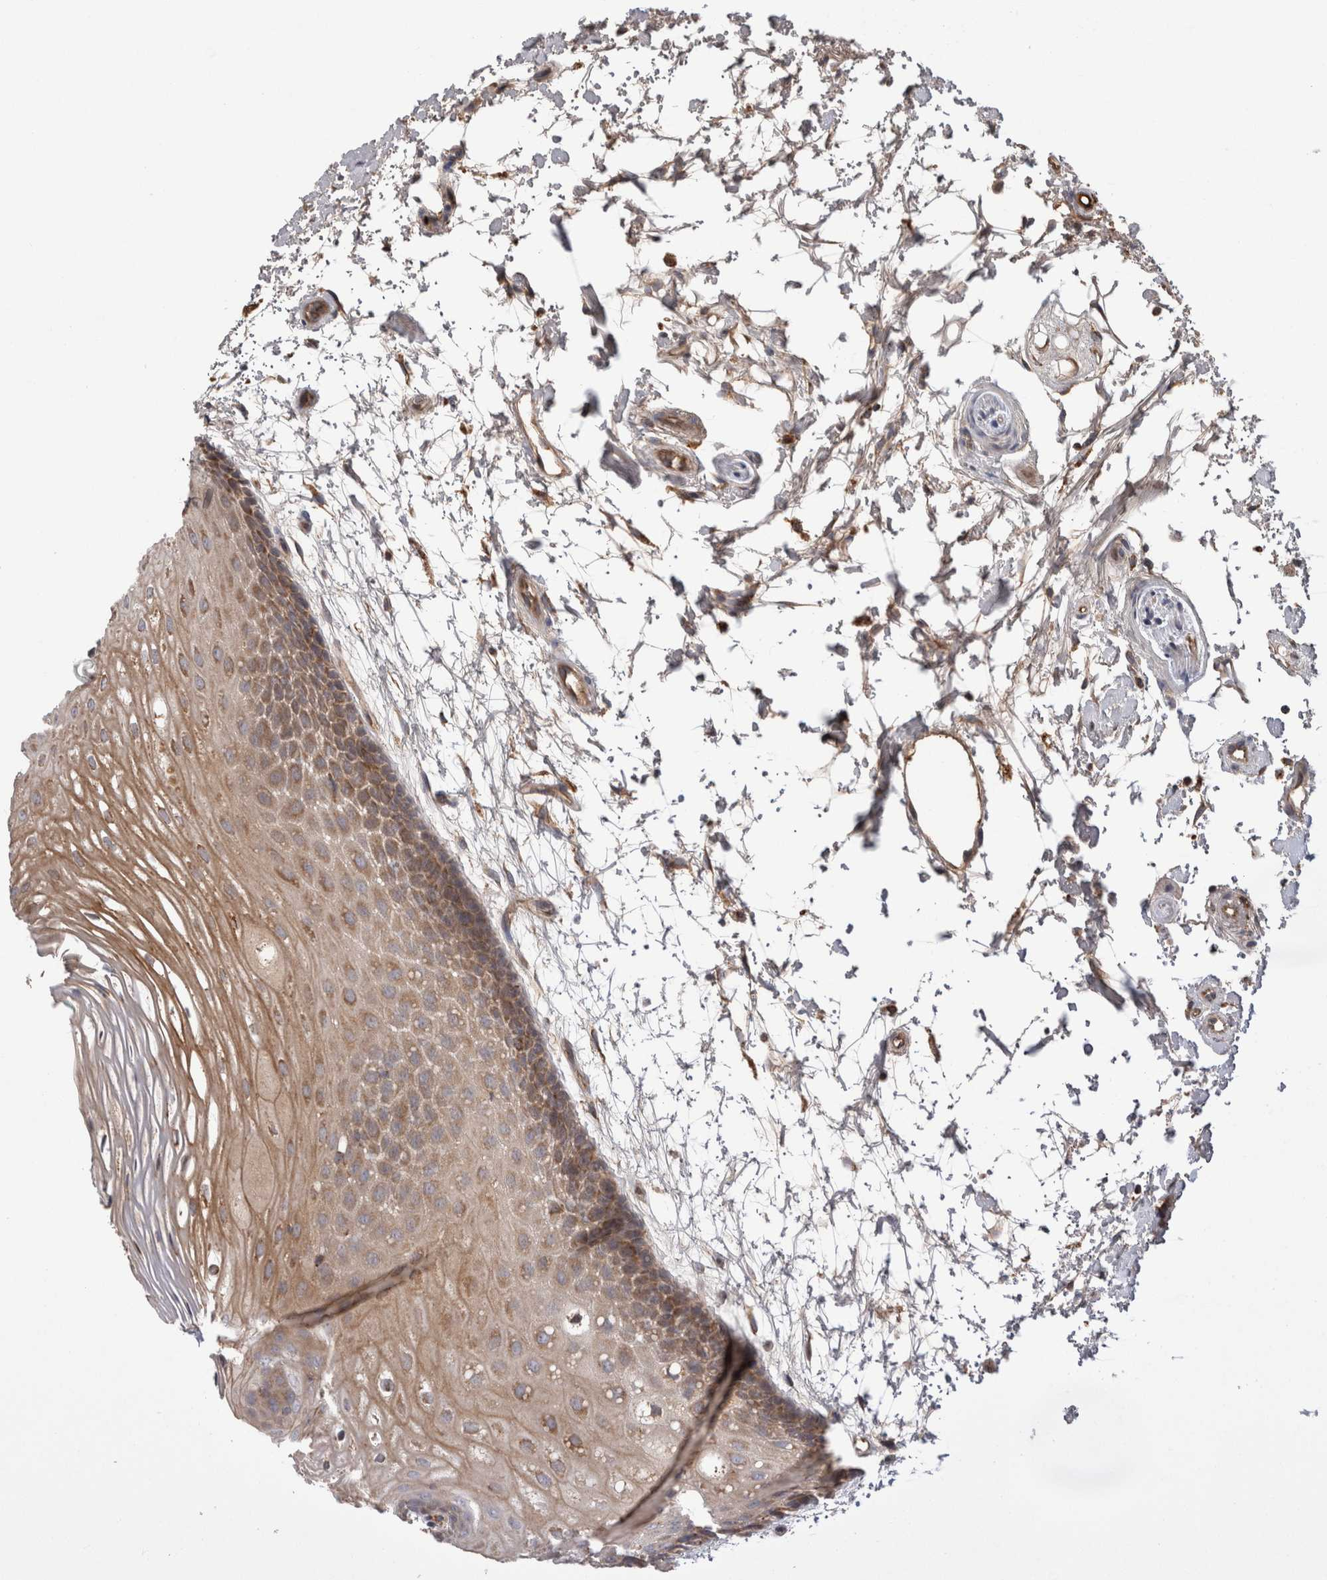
{"staining": {"intensity": "moderate", "quantity": ">75%", "location": "cytoplasmic/membranous"}, "tissue": "oral mucosa", "cell_type": "Squamous epithelial cells", "image_type": "normal", "snomed": [{"axis": "morphology", "description": "Normal tissue, NOS"}, {"axis": "topography", "description": "Skeletal muscle"}, {"axis": "topography", "description": "Oral tissue"}, {"axis": "topography", "description": "Peripheral nerve tissue"}], "caption": "Approximately >75% of squamous epithelial cells in normal human oral mucosa exhibit moderate cytoplasmic/membranous protein staining as visualized by brown immunohistochemical staining.", "gene": "DARS2", "patient": {"sex": "female", "age": 84}}